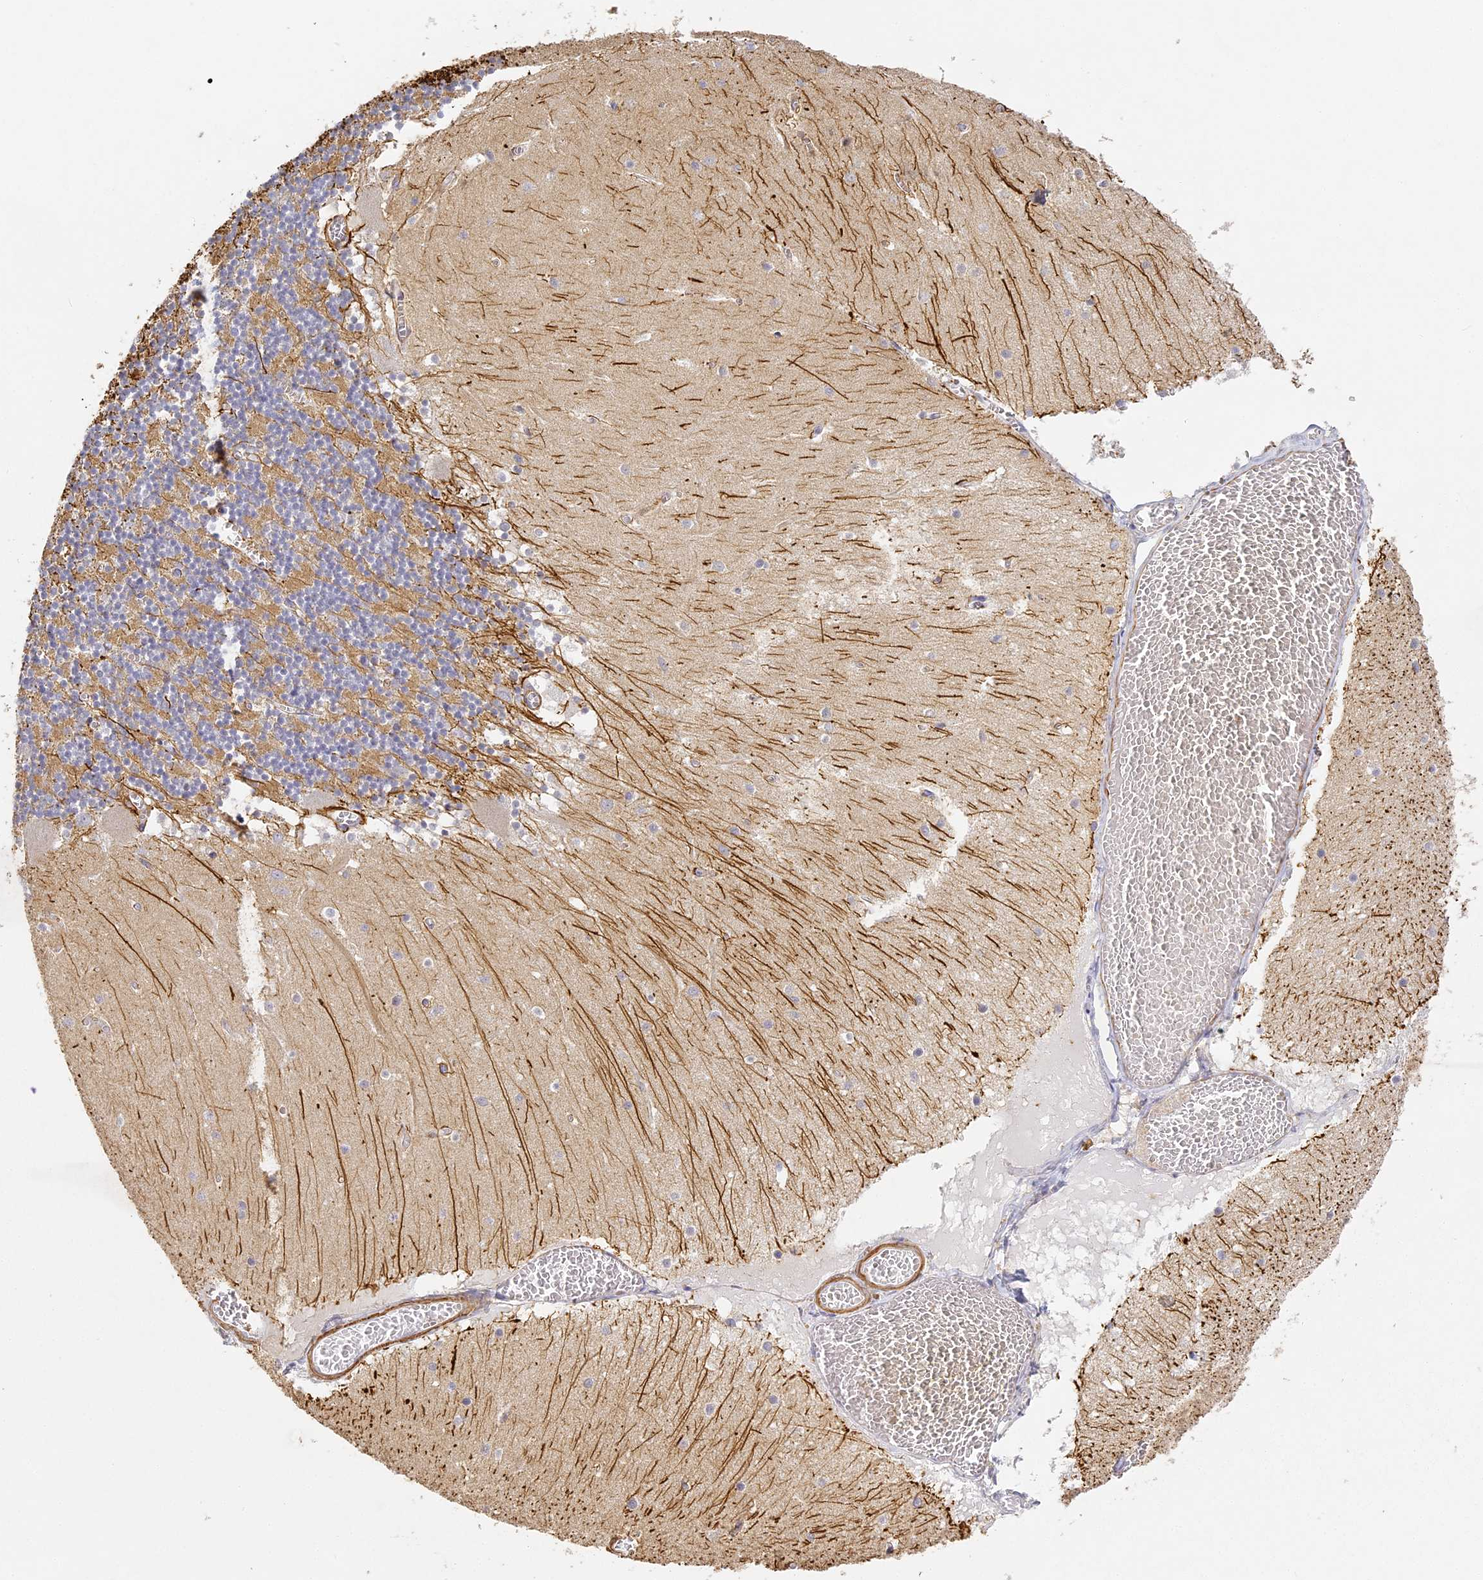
{"staining": {"intensity": "moderate", "quantity": "25%-75%", "location": "cytoplasmic/membranous"}, "tissue": "cerebellum", "cell_type": "Cells in granular layer", "image_type": "normal", "snomed": [{"axis": "morphology", "description": "Normal tissue, NOS"}, {"axis": "topography", "description": "Cerebellum"}], "caption": "IHC image of normal human cerebellum stained for a protein (brown), which shows medium levels of moderate cytoplasmic/membranous positivity in approximately 25%-75% of cells in granular layer.", "gene": "MED28", "patient": {"sex": "female", "age": 28}}